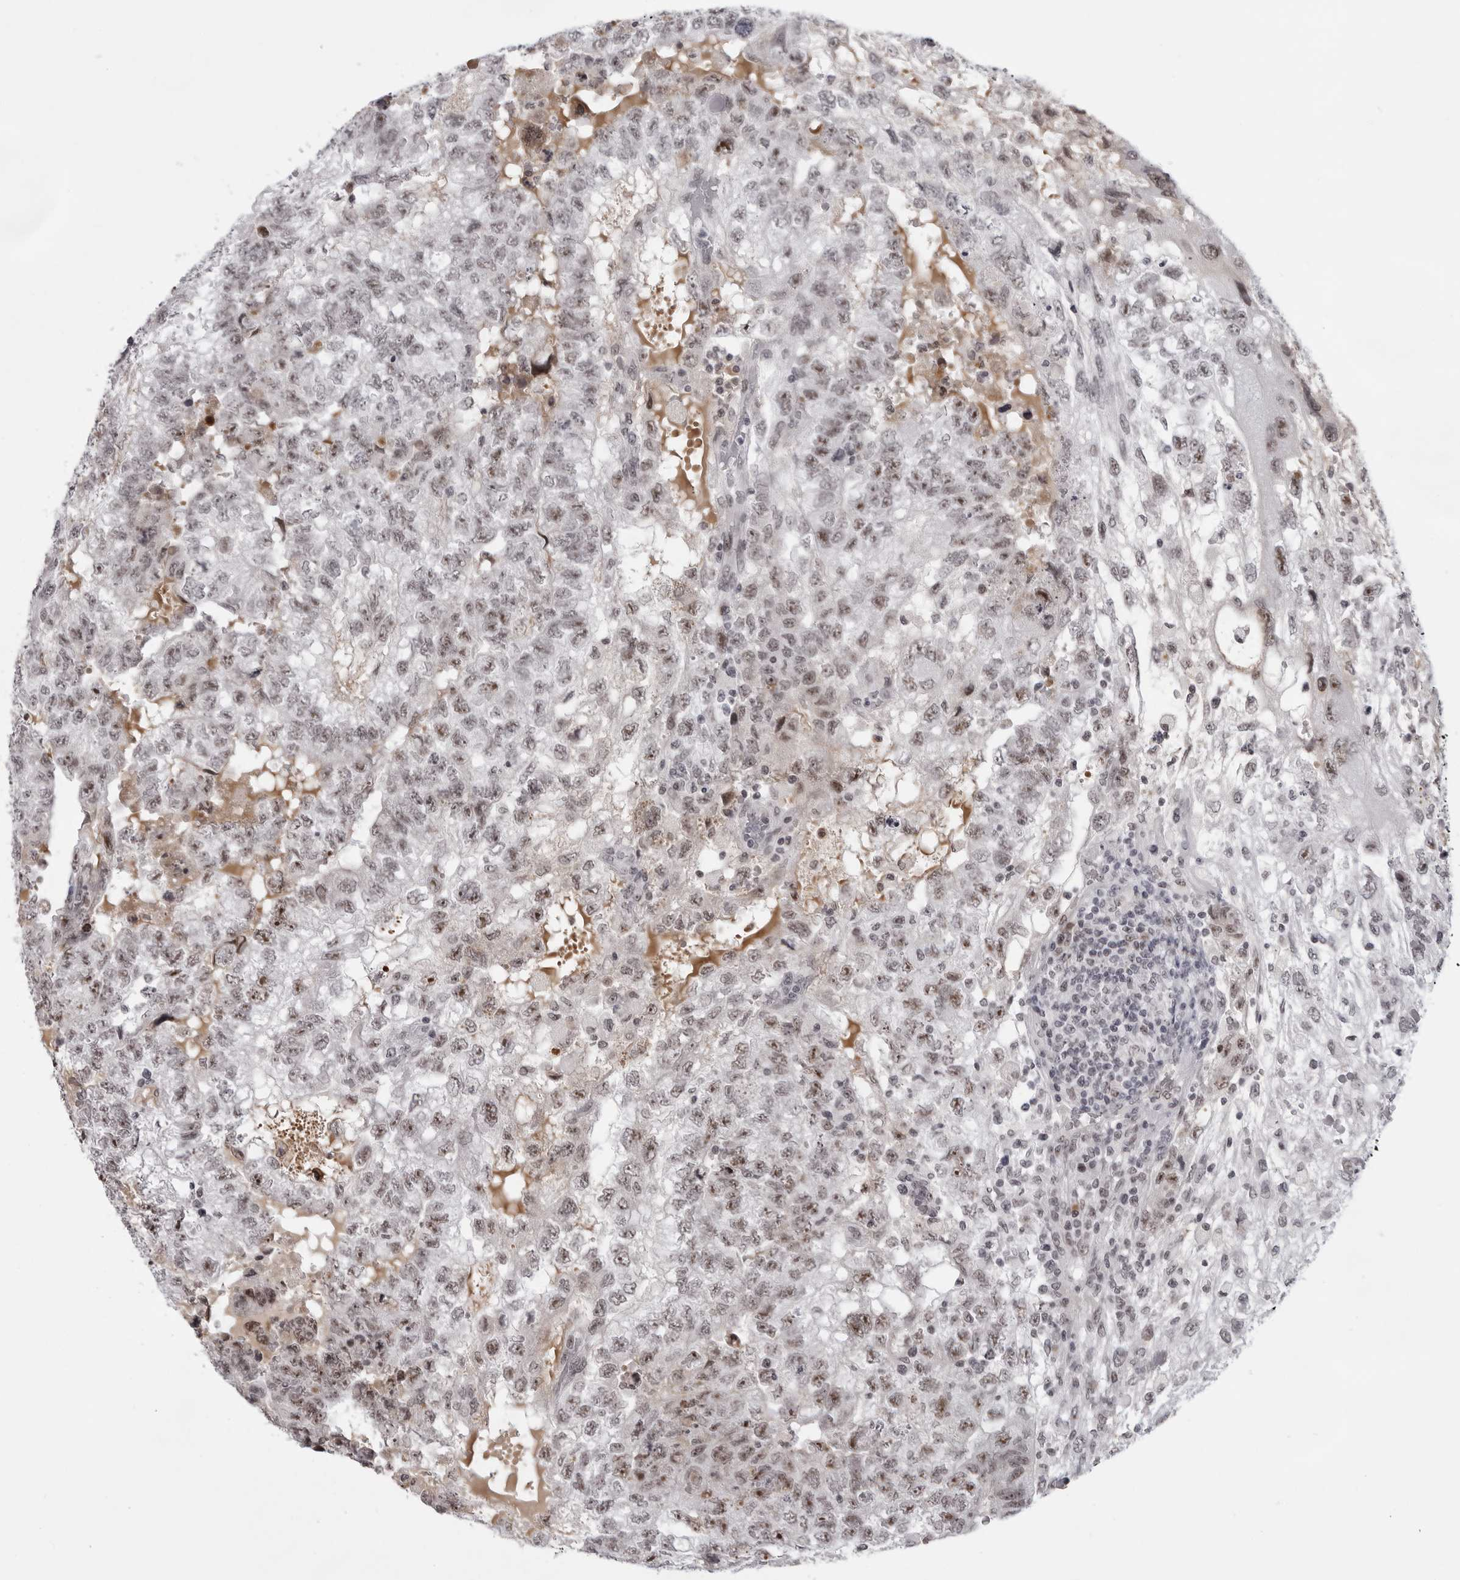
{"staining": {"intensity": "moderate", "quantity": "25%-75%", "location": "nuclear"}, "tissue": "testis cancer", "cell_type": "Tumor cells", "image_type": "cancer", "snomed": [{"axis": "morphology", "description": "Carcinoma, Embryonal, NOS"}, {"axis": "topography", "description": "Testis"}], "caption": "IHC photomicrograph of neoplastic tissue: testis cancer stained using immunohistochemistry (IHC) demonstrates medium levels of moderate protein expression localized specifically in the nuclear of tumor cells, appearing as a nuclear brown color.", "gene": "EXOSC10", "patient": {"sex": "male", "age": 36}}